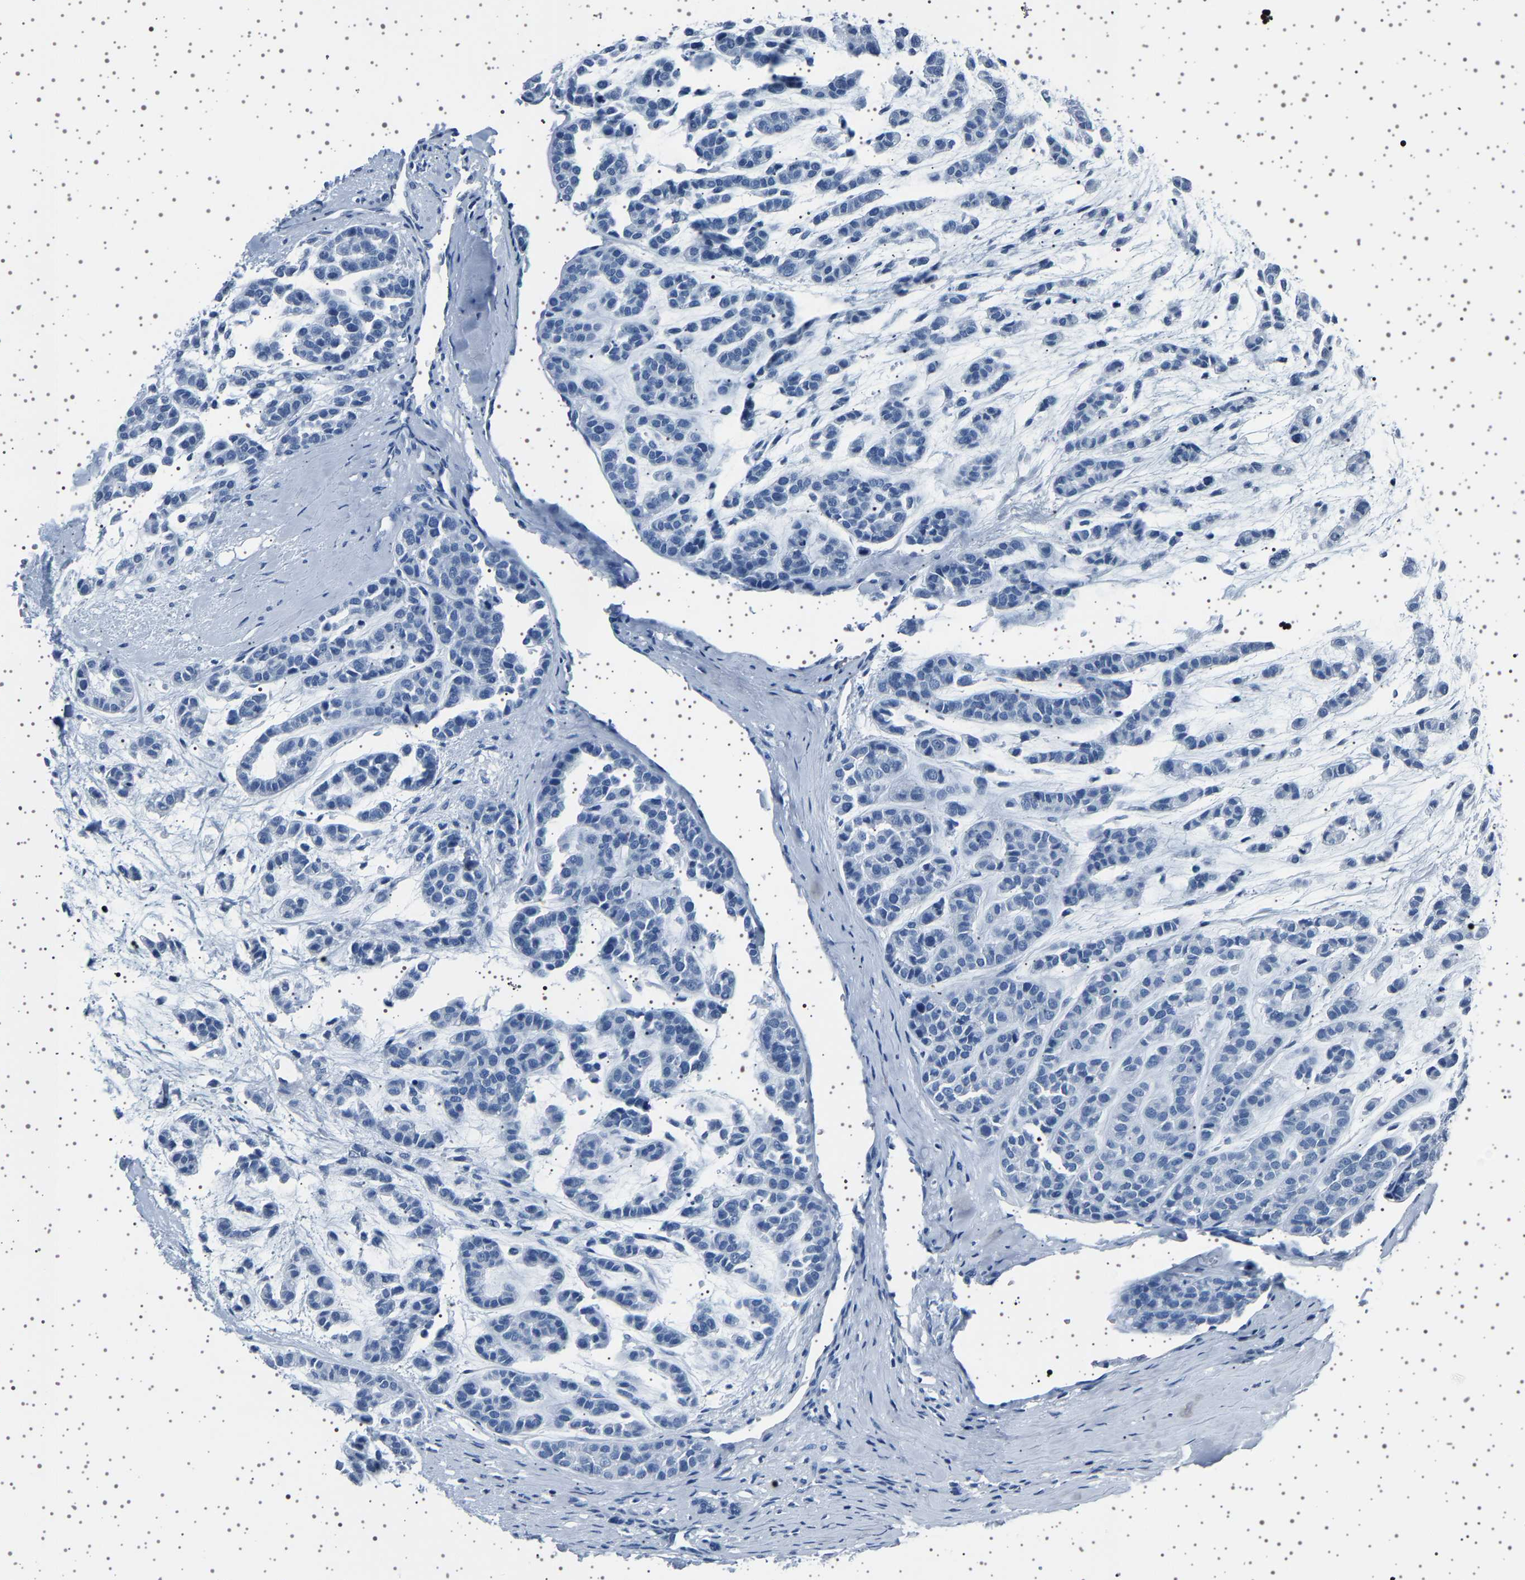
{"staining": {"intensity": "negative", "quantity": "none", "location": "none"}, "tissue": "head and neck cancer", "cell_type": "Tumor cells", "image_type": "cancer", "snomed": [{"axis": "morphology", "description": "Adenocarcinoma, NOS"}, {"axis": "morphology", "description": "Adenoma, NOS"}, {"axis": "topography", "description": "Head-Neck"}], "caption": "High power microscopy histopathology image of an IHC image of head and neck adenocarcinoma, revealing no significant positivity in tumor cells. (Brightfield microscopy of DAB (3,3'-diaminobenzidine) immunohistochemistry (IHC) at high magnification).", "gene": "TFF3", "patient": {"sex": "female", "age": 55}}